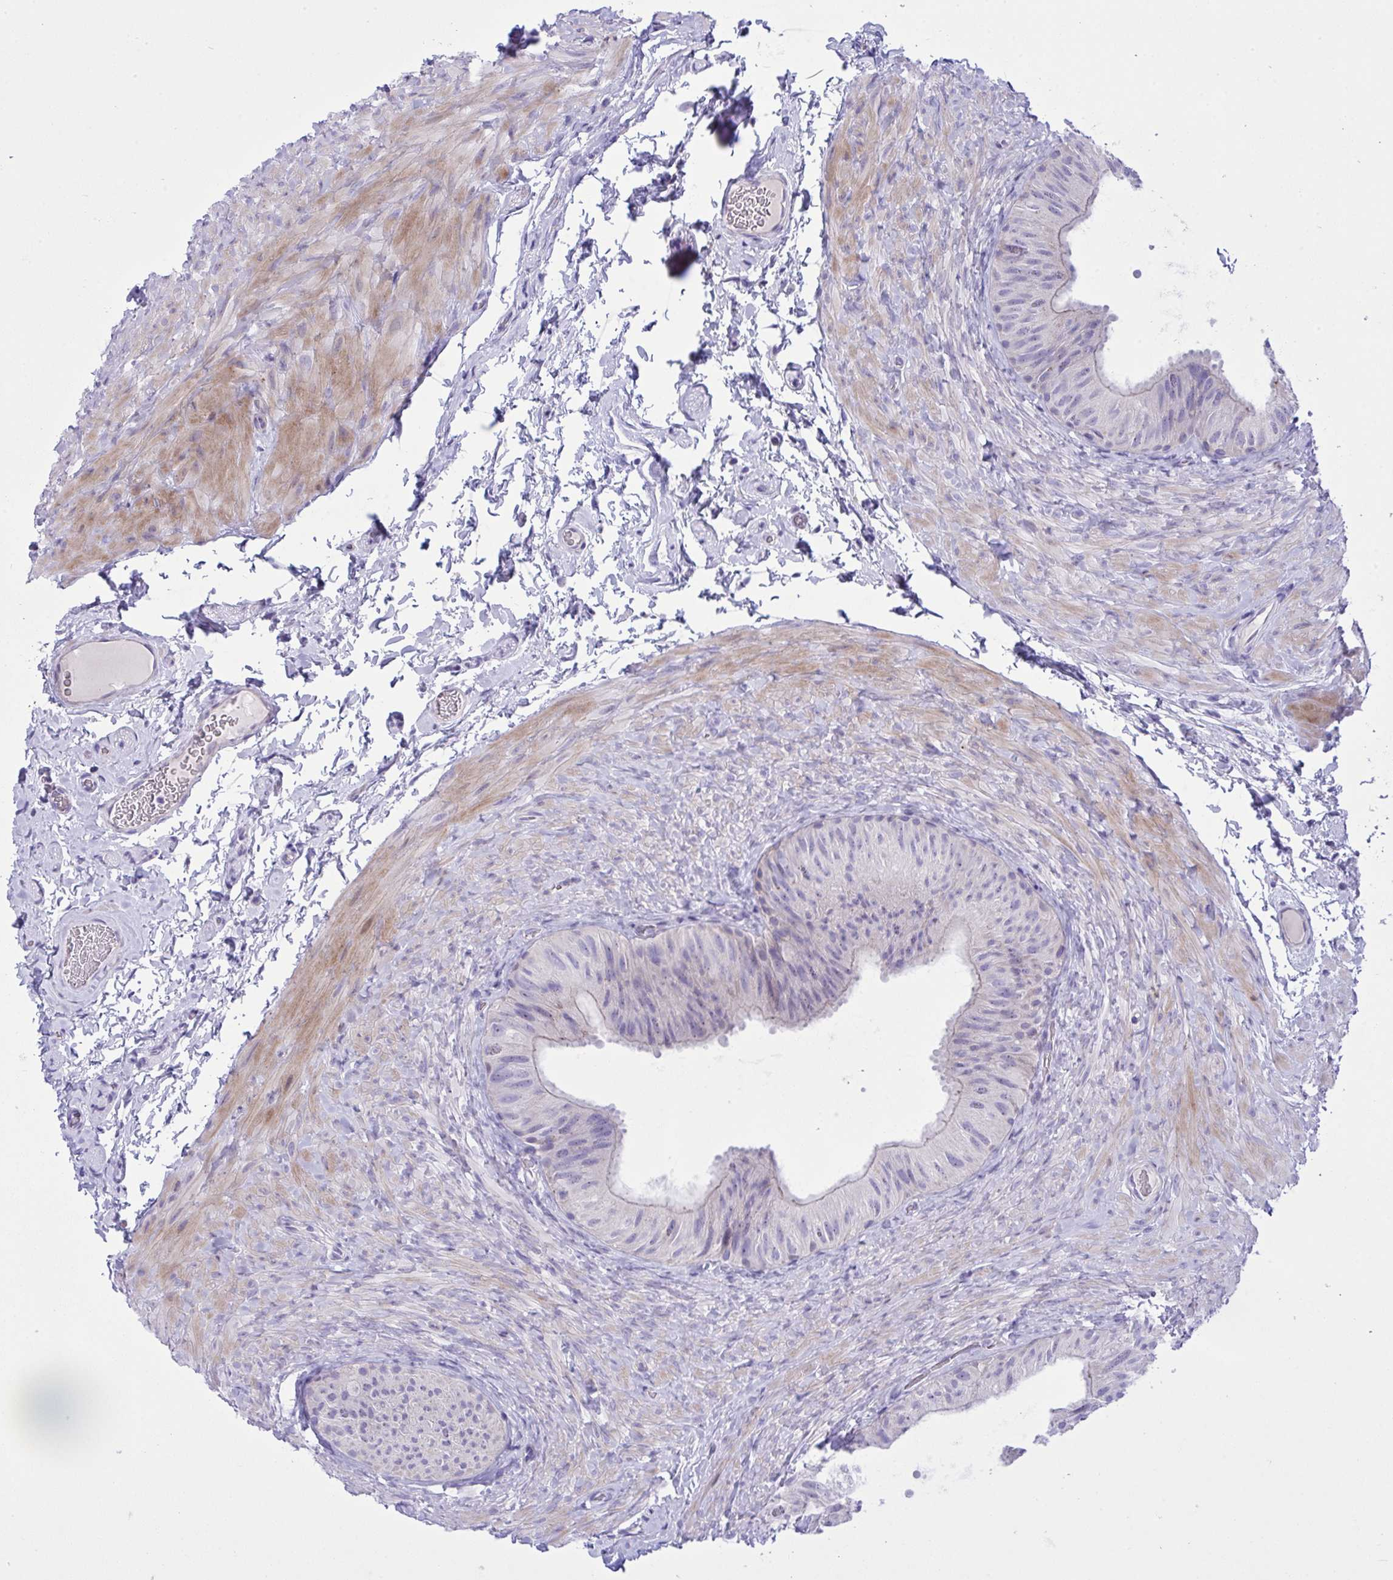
{"staining": {"intensity": "negative", "quantity": "none", "location": "none"}, "tissue": "epididymis", "cell_type": "Glandular cells", "image_type": "normal", "snomed": [{"axis": "morphology", "description": "Normal tissue, NOS"}, {"axis": "topography", "description": "Epididymis, spermatic cord, NOS"}, {"axis": "topography", "description": "Epididymis"}], "caption": "A histopathology image of epididymis stained for a protein reveals no brown staining in glandular cells. (Stains: DAB (3,3'-diaminobenzidine) immunohistochemistry with hematoxylin counter stain, Microscopy: brightfield microscopy at high magnification).", "gene": "WDR97", "patient": {"sex": "male", "age": 31}}